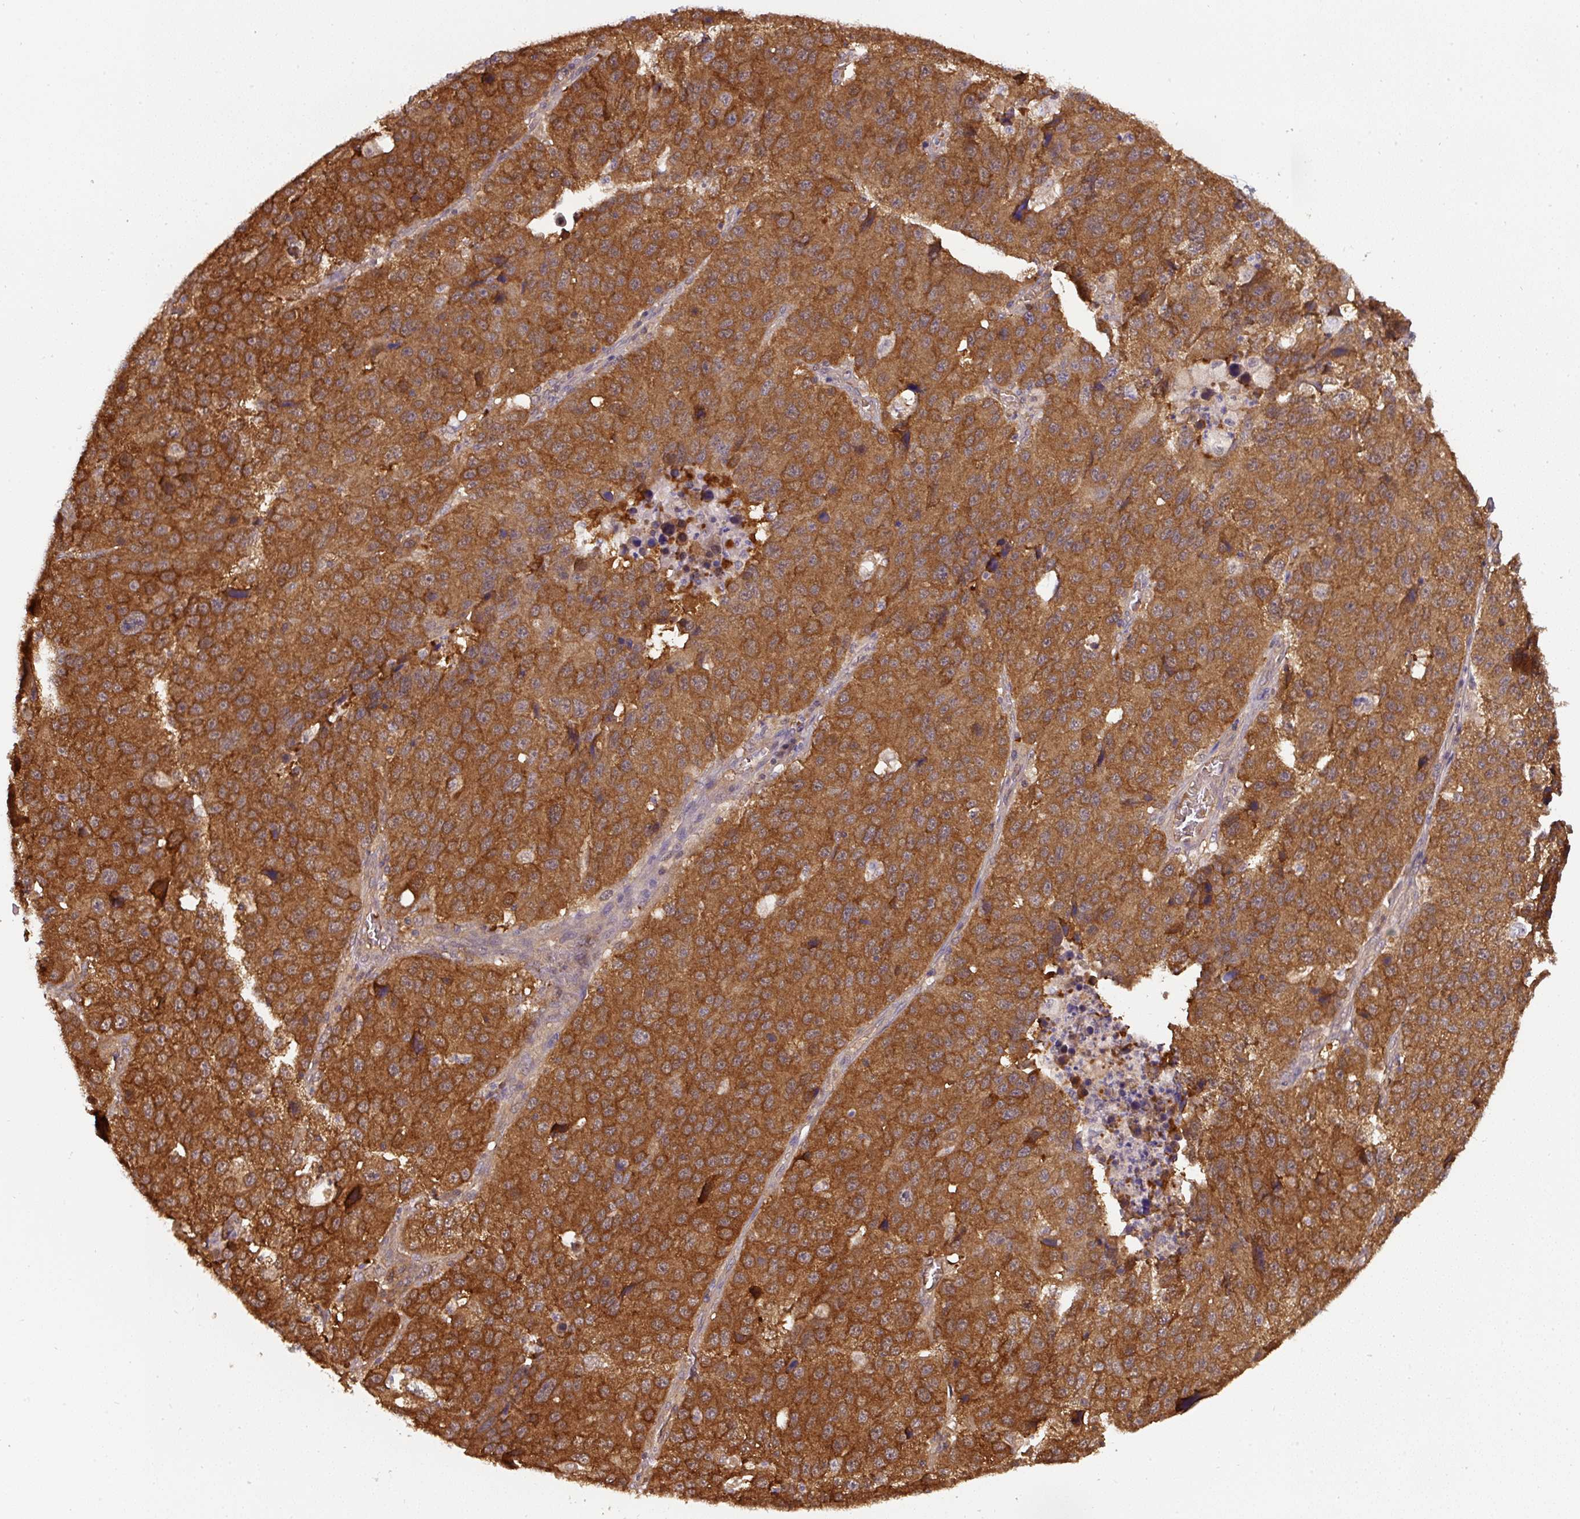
{"staining": {"intensity": "strong", "quantity": ">75%", "location": "cytoplasmic/membranous"}, "tissue": "stomach cancer", "cell_type": "Tumor cells", "image_type": "cancer", "snomed": [{"axis": "morphology", "description": "Adenocarcinoma, NOS"}, {"axis": "topography", "description": "Stomach"}], "caption": "Tumor cells reveal strong cytoplasmic/membranous positivity in about >75% of cells in stomach cancer.", "gene": "ST13", "patient": {"sex": "male", "age": 71}}